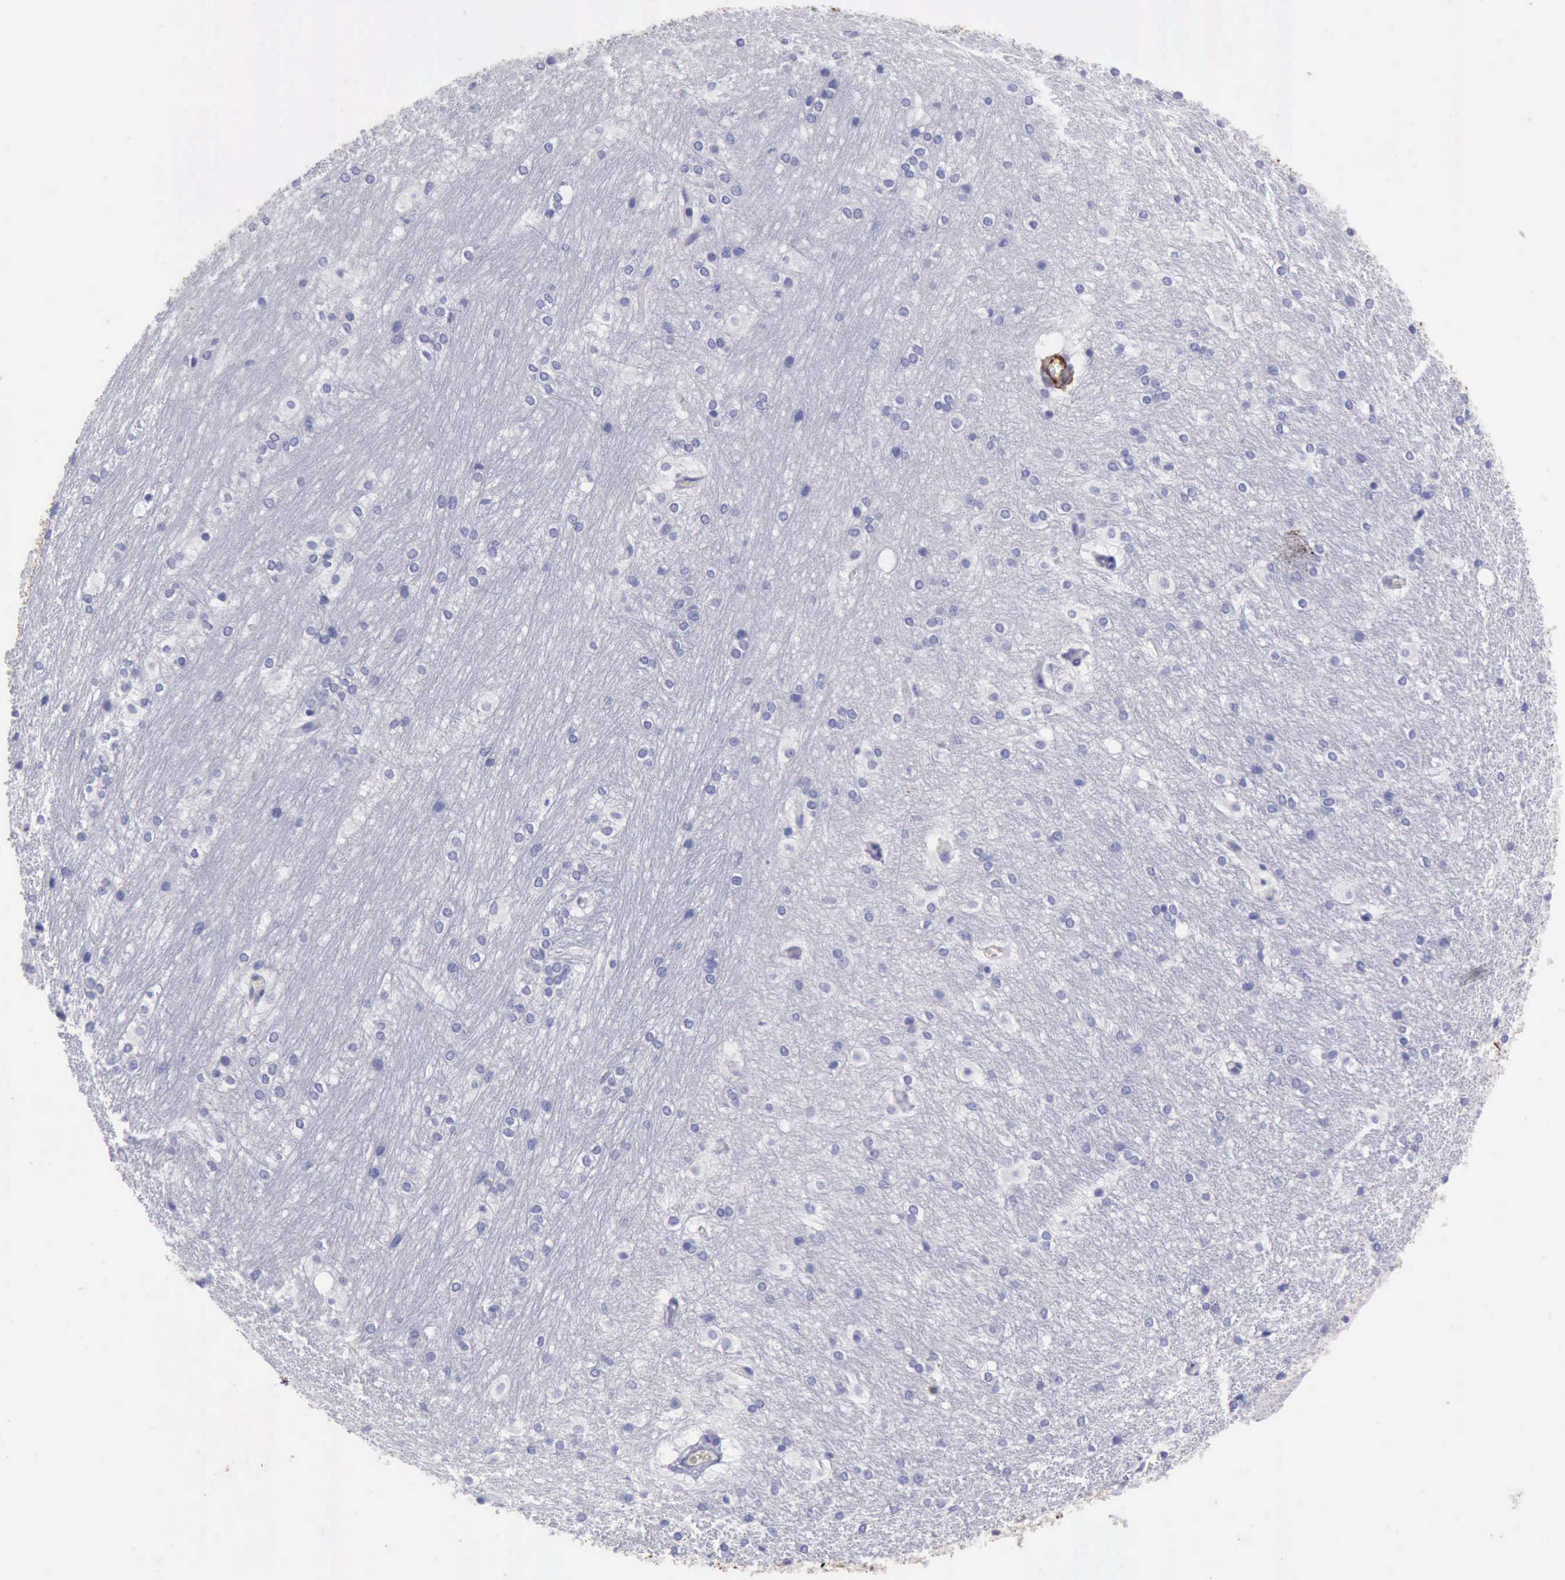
{"staining": {"intensity": "negative", "quantity": "none", "location": "none"}, "tissue": "hippocampus", "cell_type": "Glial cells", "image_type": "normal", "snomed": [{"axis": "morphology", "description": "Normal tissue, NOS"}, {"axis": "topography", "description": "Hippocampus"}], "caption": "High magnification brightfield microscopy of benign hippocampus stained with DAB (brown) and counterstained with hematoxylin (blue): glial cells show no significant staining. (DAB (3,3'-diaminobenzidine) immunohistochemistry (IHC), high magnification).", "gene": "AOC3", "patient": {"sex": "female", "age": 19}}